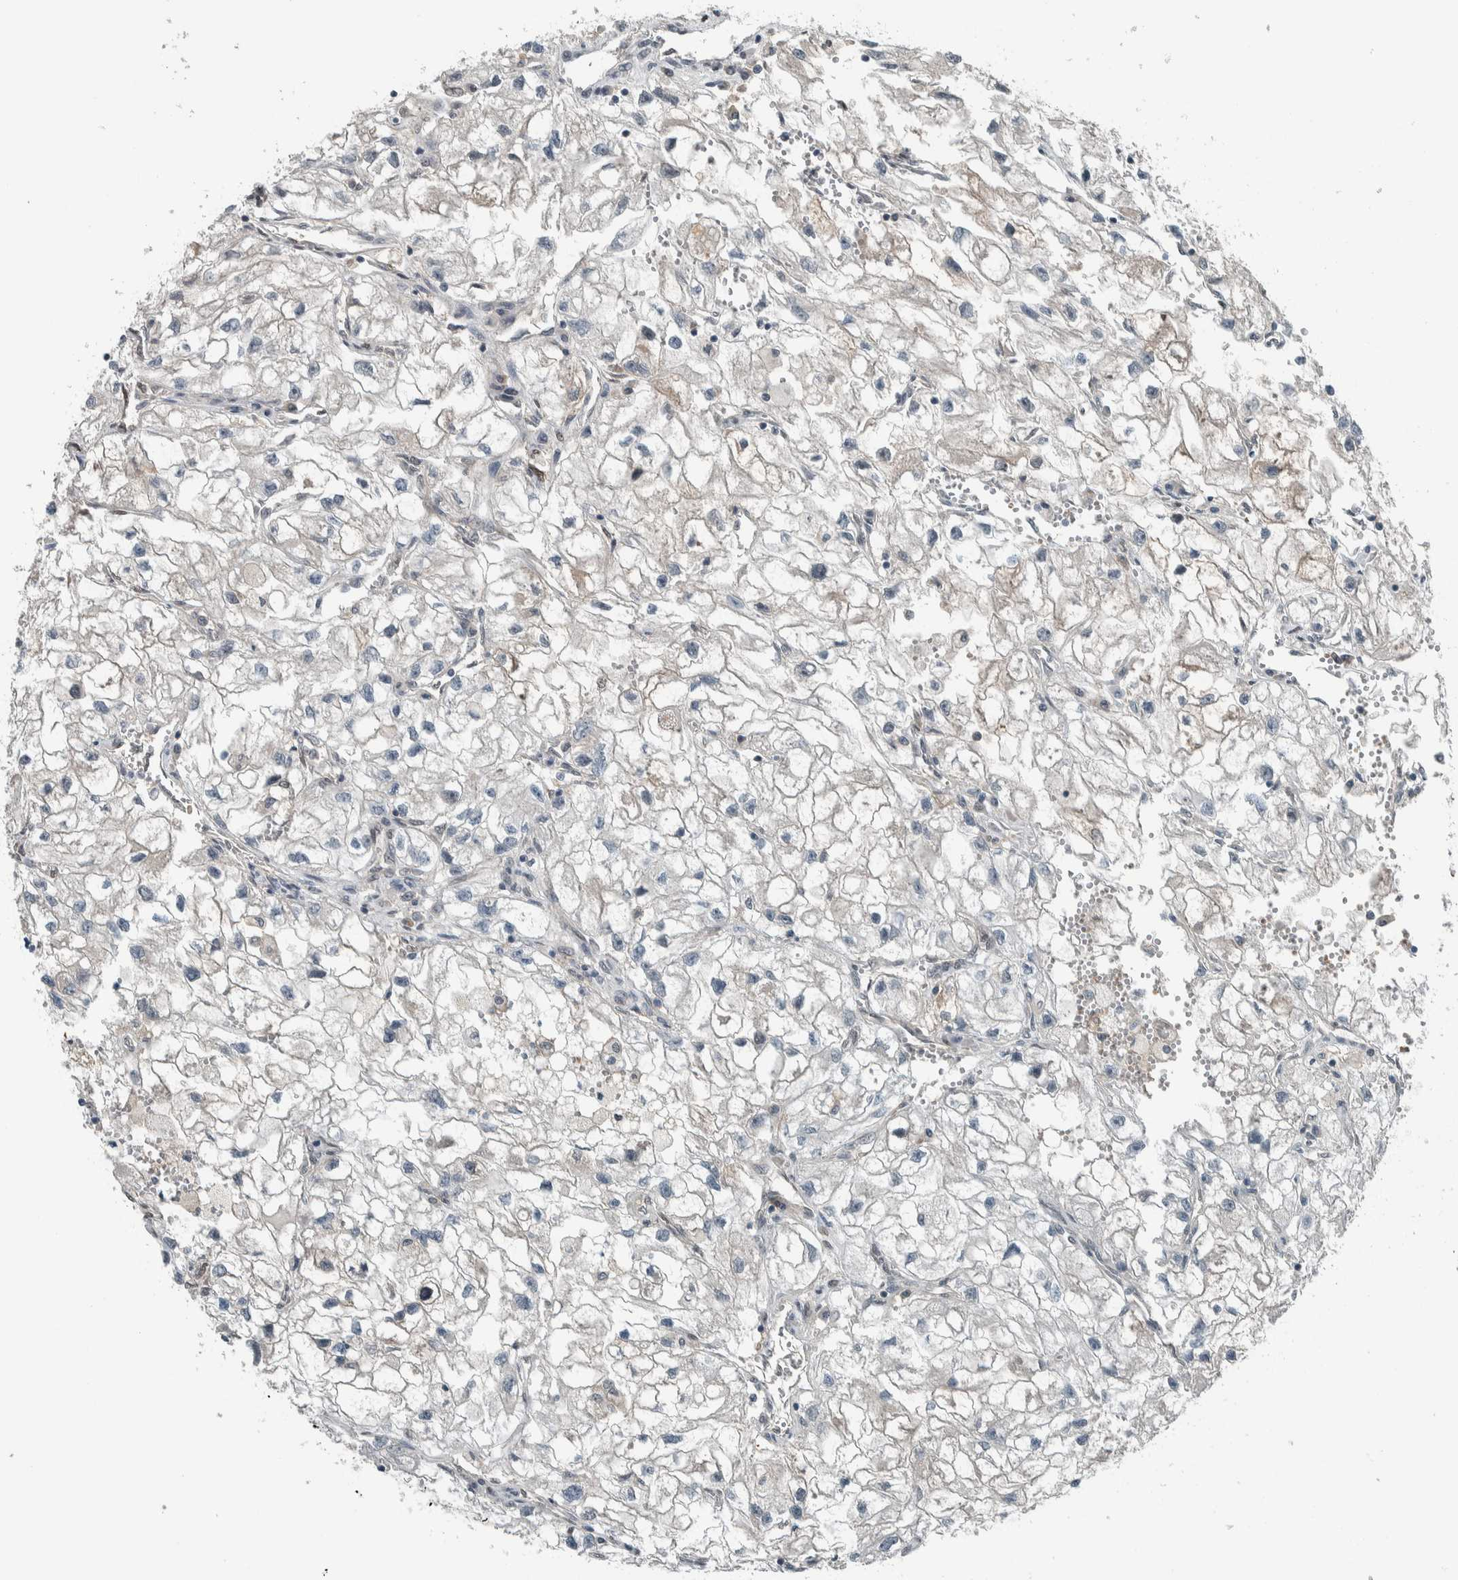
{"staining": {"intensity": "negative", "quantity": "none", "location": "none"}, "tissue": "renal cancer", "cell_type": "Tumor cells", "image_type": "cancer", "snomed": [{"axis": "morphology", "description": "Adenocarcinoma, NOS"}, {"axis": "topography", "description": "Kidney"}], "caption": "Tumor cells are negative for protein expression in human renal cancer. The staining is performed using DAB brown chromogen with nuclei counter-stained in using hematoxylin.", "gene": "ALAD", "patient": {"sex": "female", "age": 70}}